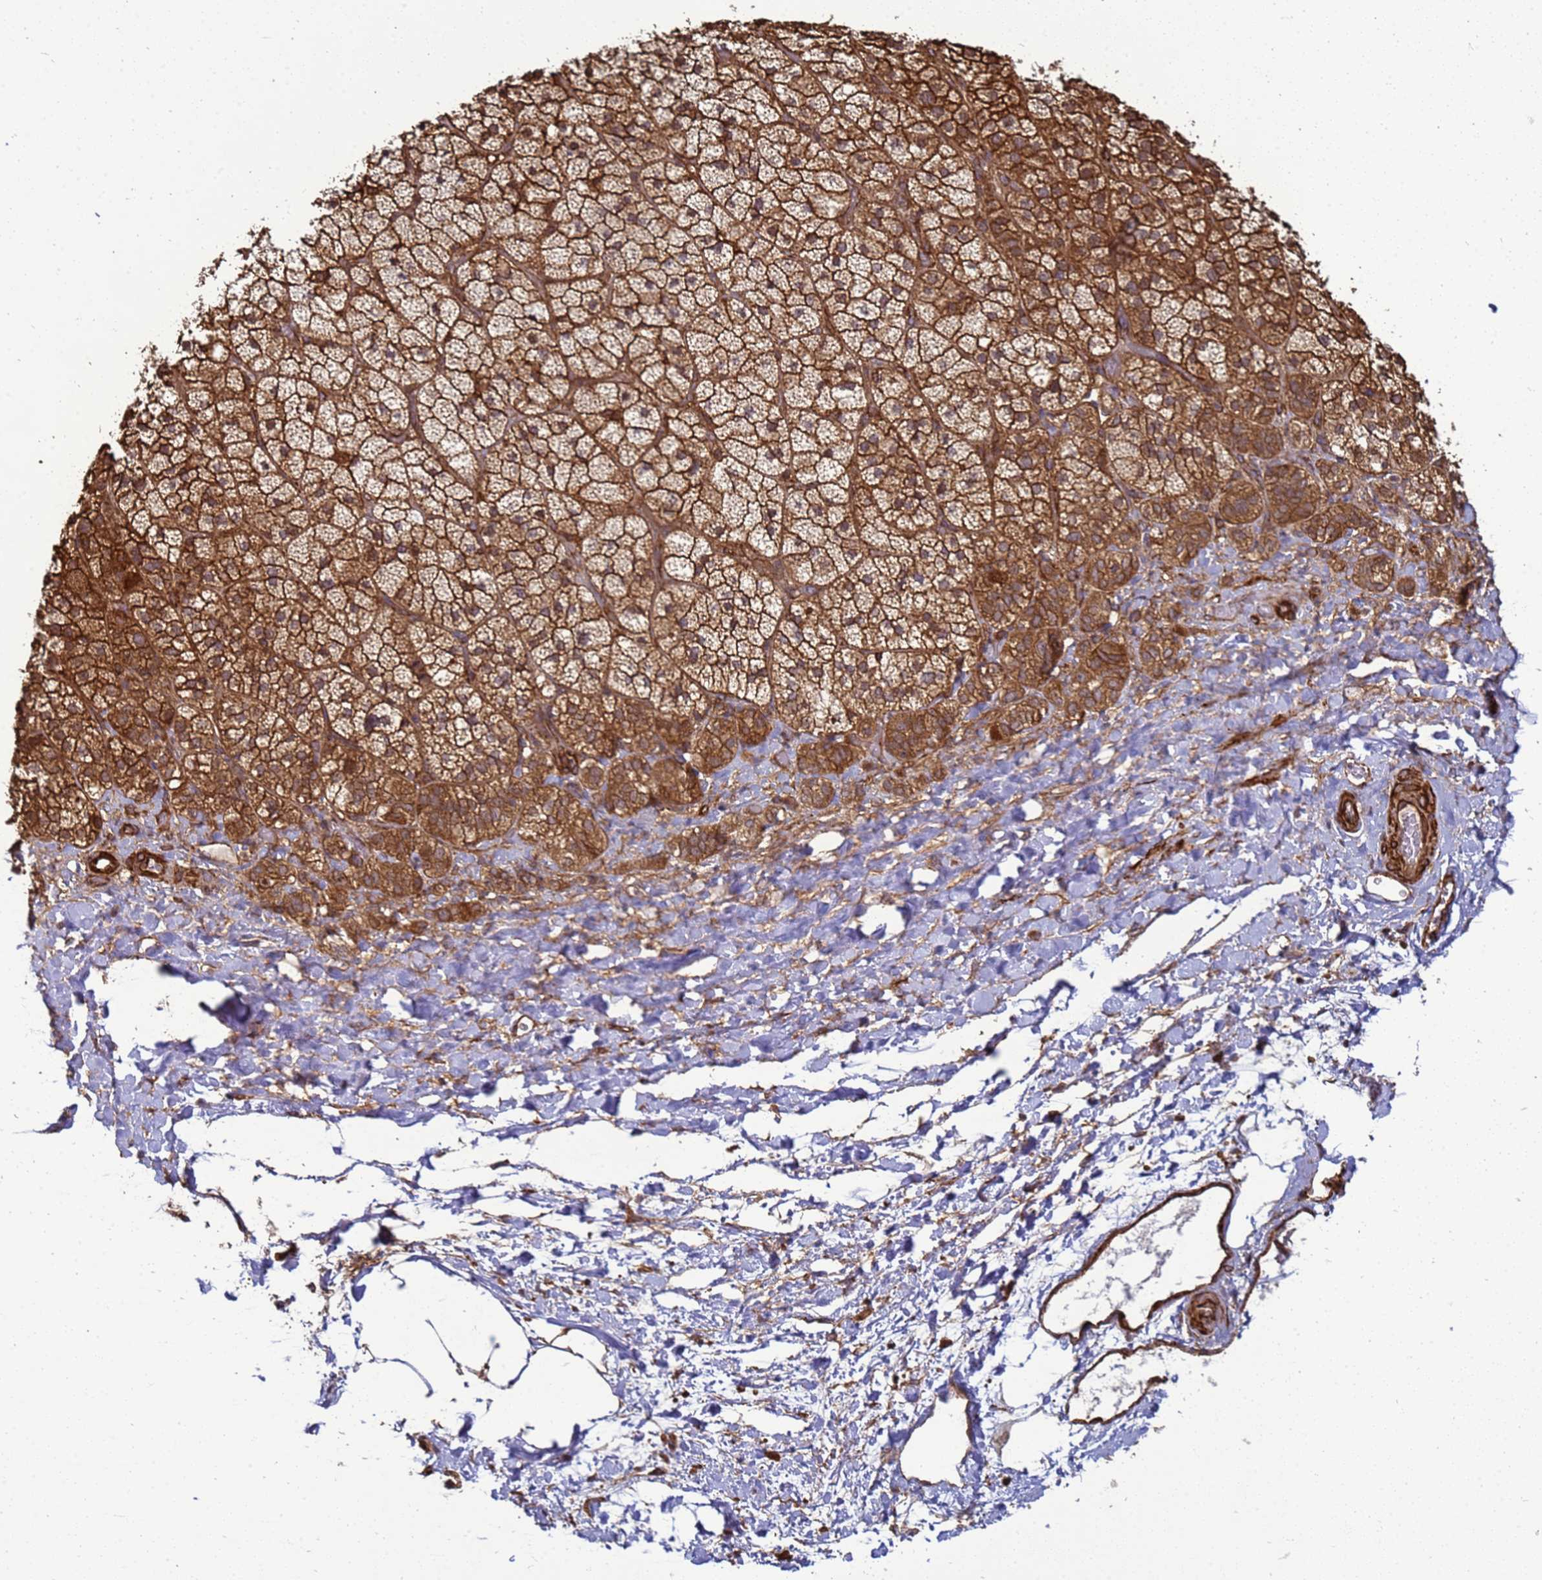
{"staining": {"intensity": "strong", "quantity": ">75%", "location": "cytoplasmic/membranous"}, "tissue": "adrenal gland", "cell_type": "Glandular cells", "image_type": "normal", "snomed": [{"axis": "morphology", "description": "Normal tissue, NOS"}, {"axis": "topography", "description": "Adrenal gland"}], "caption": "Glandular cells show high levels of strong cytoplasmic/membranous positivity in approximately >75% of cells in benign adrenal gland.", "gene": "CNOT1", "patient": {"sex": "male", "age": 57}}